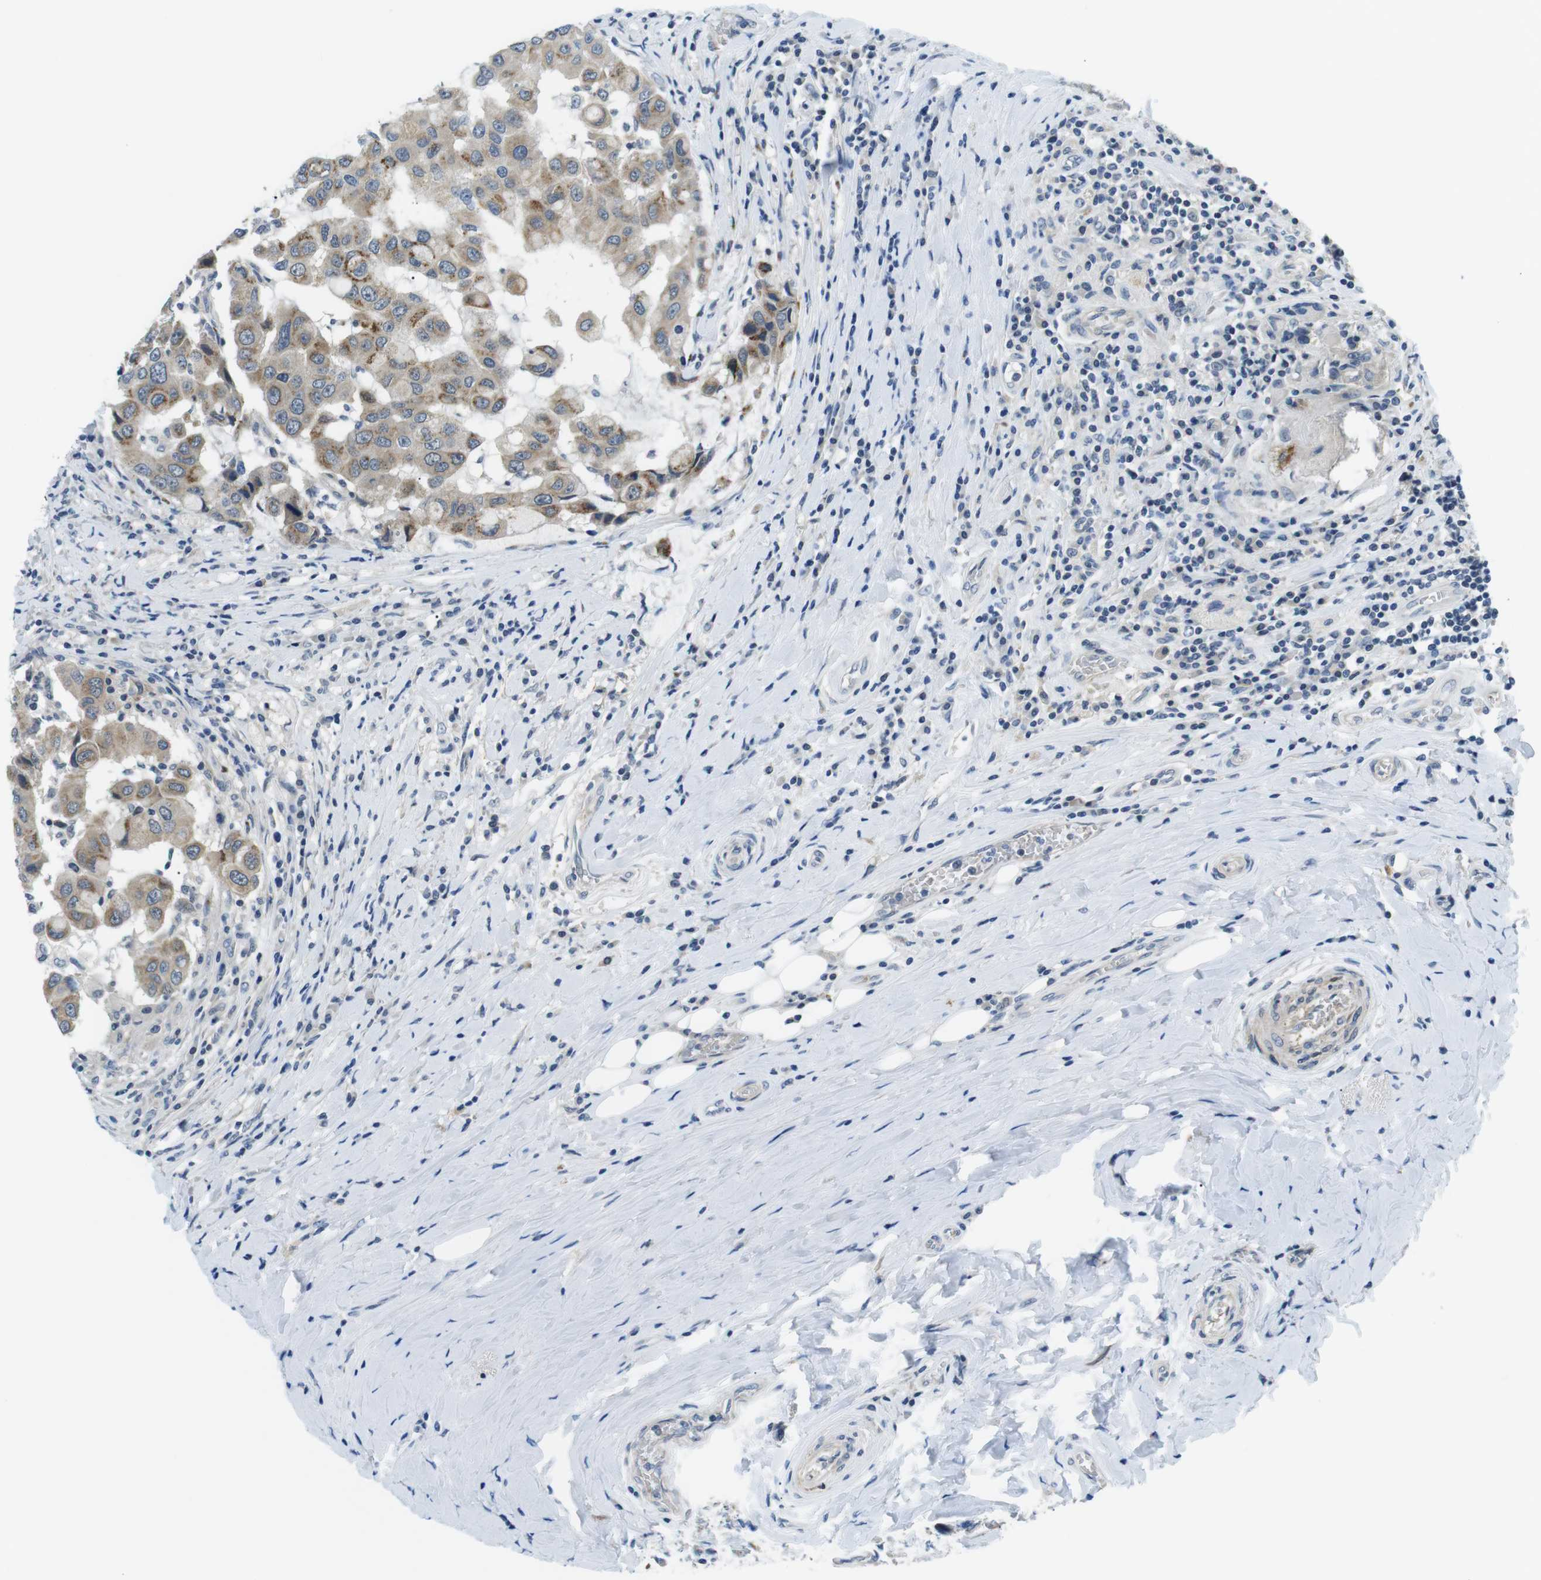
{"staining": {"intensity": "weak", "quantity": ">75%", "location": "cytoplasmic/membranous"}, "tissue": "breast cancer", "cell_type": "Tumor cells", "image_type": "cancer", "snomed": [{"axis": "morphology", "description": "Duct carcinoma"}, {"axis": "topography", "description": "Breast"}], "caption": "High-power microscopy captured an immunohistochemistry histopathology image of breast invasive ductal carcinoma, revealing weak cytoplasmic/membranous staining in approximately >75% of tumor cells. (Stains: DAB (3,3'-diaminobenzidine) in brown, nuclei in blue, Microscopy: brightfield microscopy at high magnification).", "gene": "WSCD1", "patient": {"sex": "female", "age": 27}}